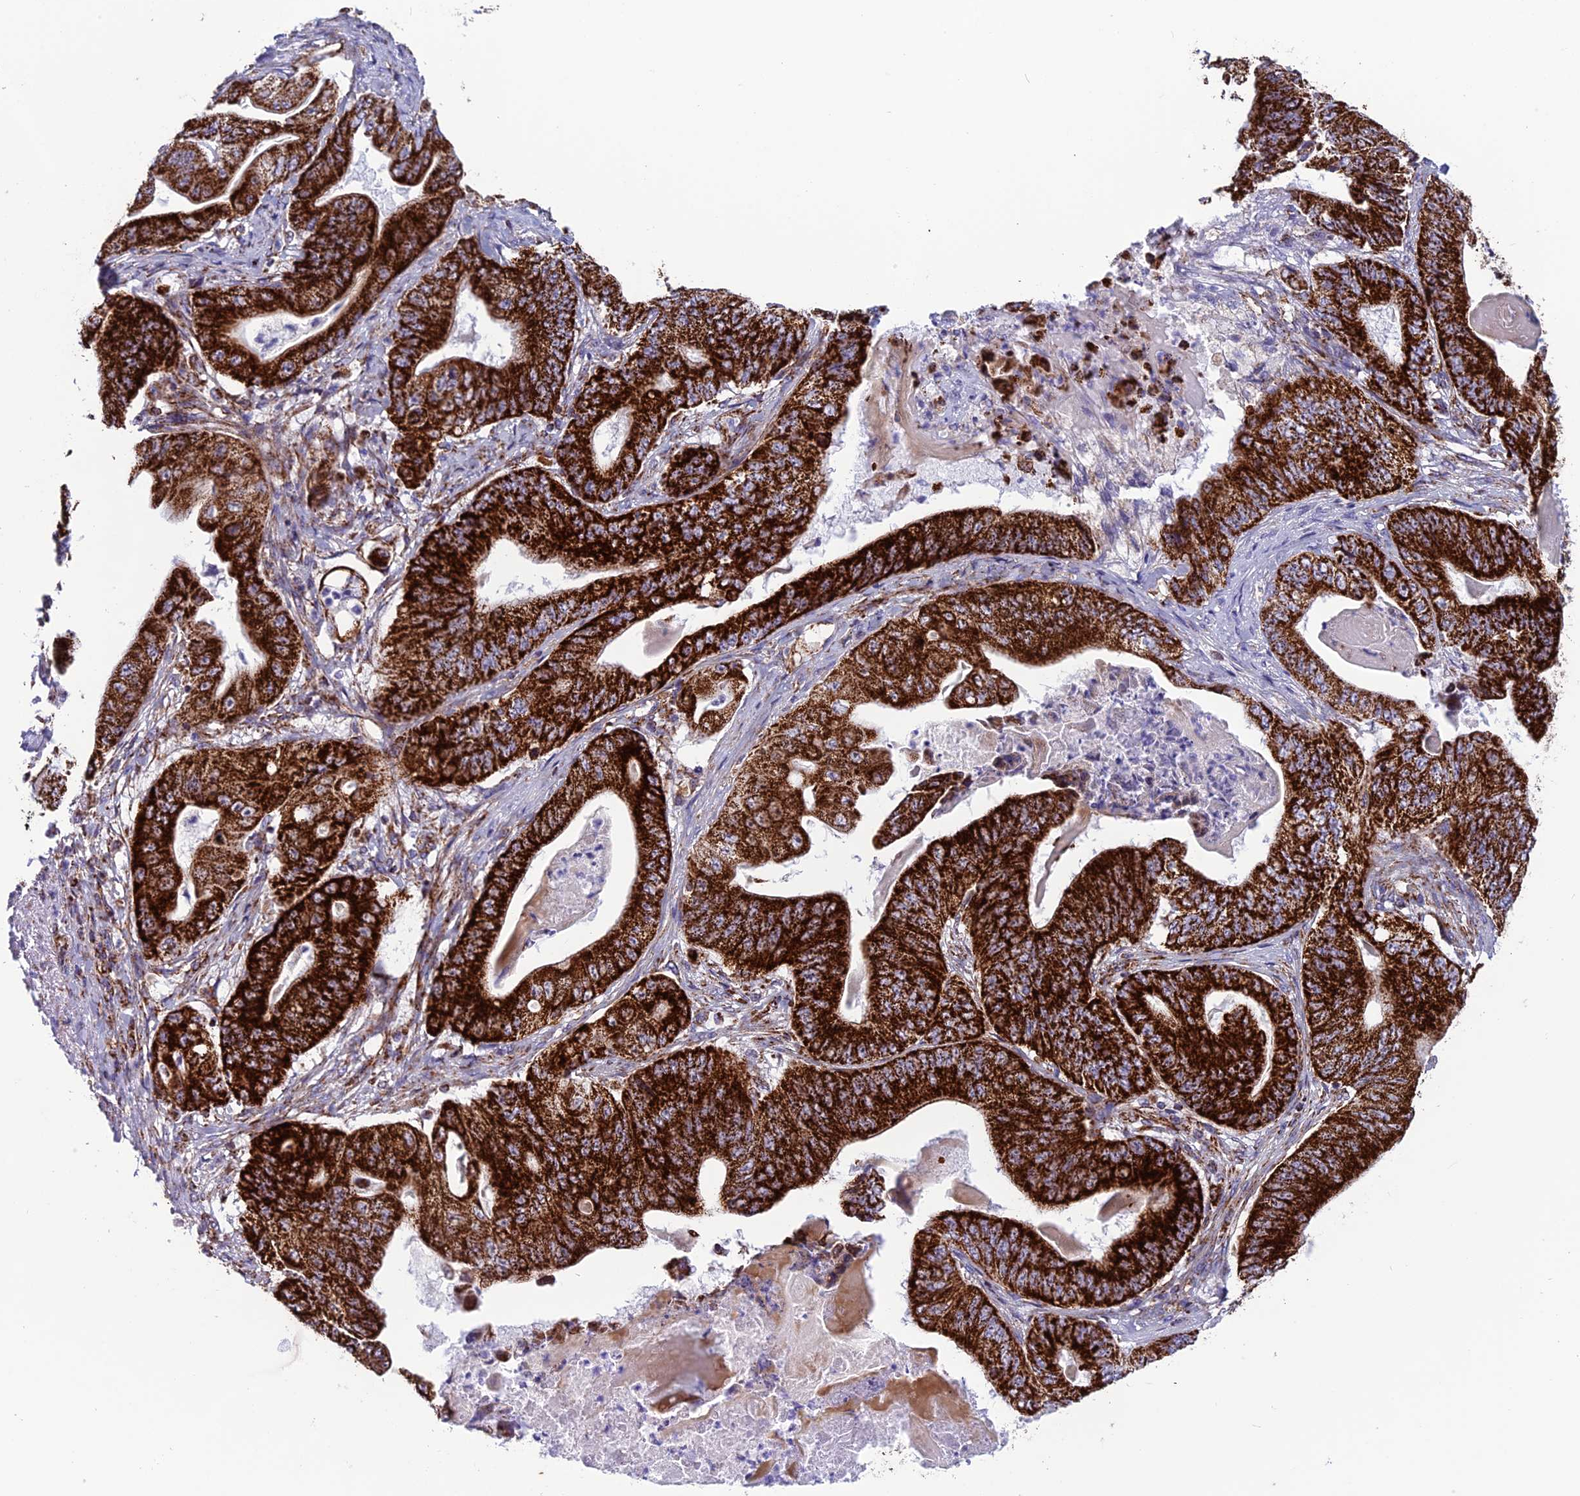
{"staining": {"intensity": "strong", "quantity": ">75%", "location": "cytoplasmic/membranous"}, "tissue": "stomach cancer", "cell_type": "Tumor cells", "image_type": "cancer", "snomed": [{"axis": "morphology", "description": "Adenocarcinoma, NOS"}, {"axis": "topography", "description": "Stomach"}], "caption": "Stomach cancer (adenocarcinoma) was stained to show a protein in brown. There is high levels of strong cytoplasmic/membranous expression in approximately >75% of tumor cells.", "gene": "MRPS18B", "patient": {"sex": "female", "age": 73}}